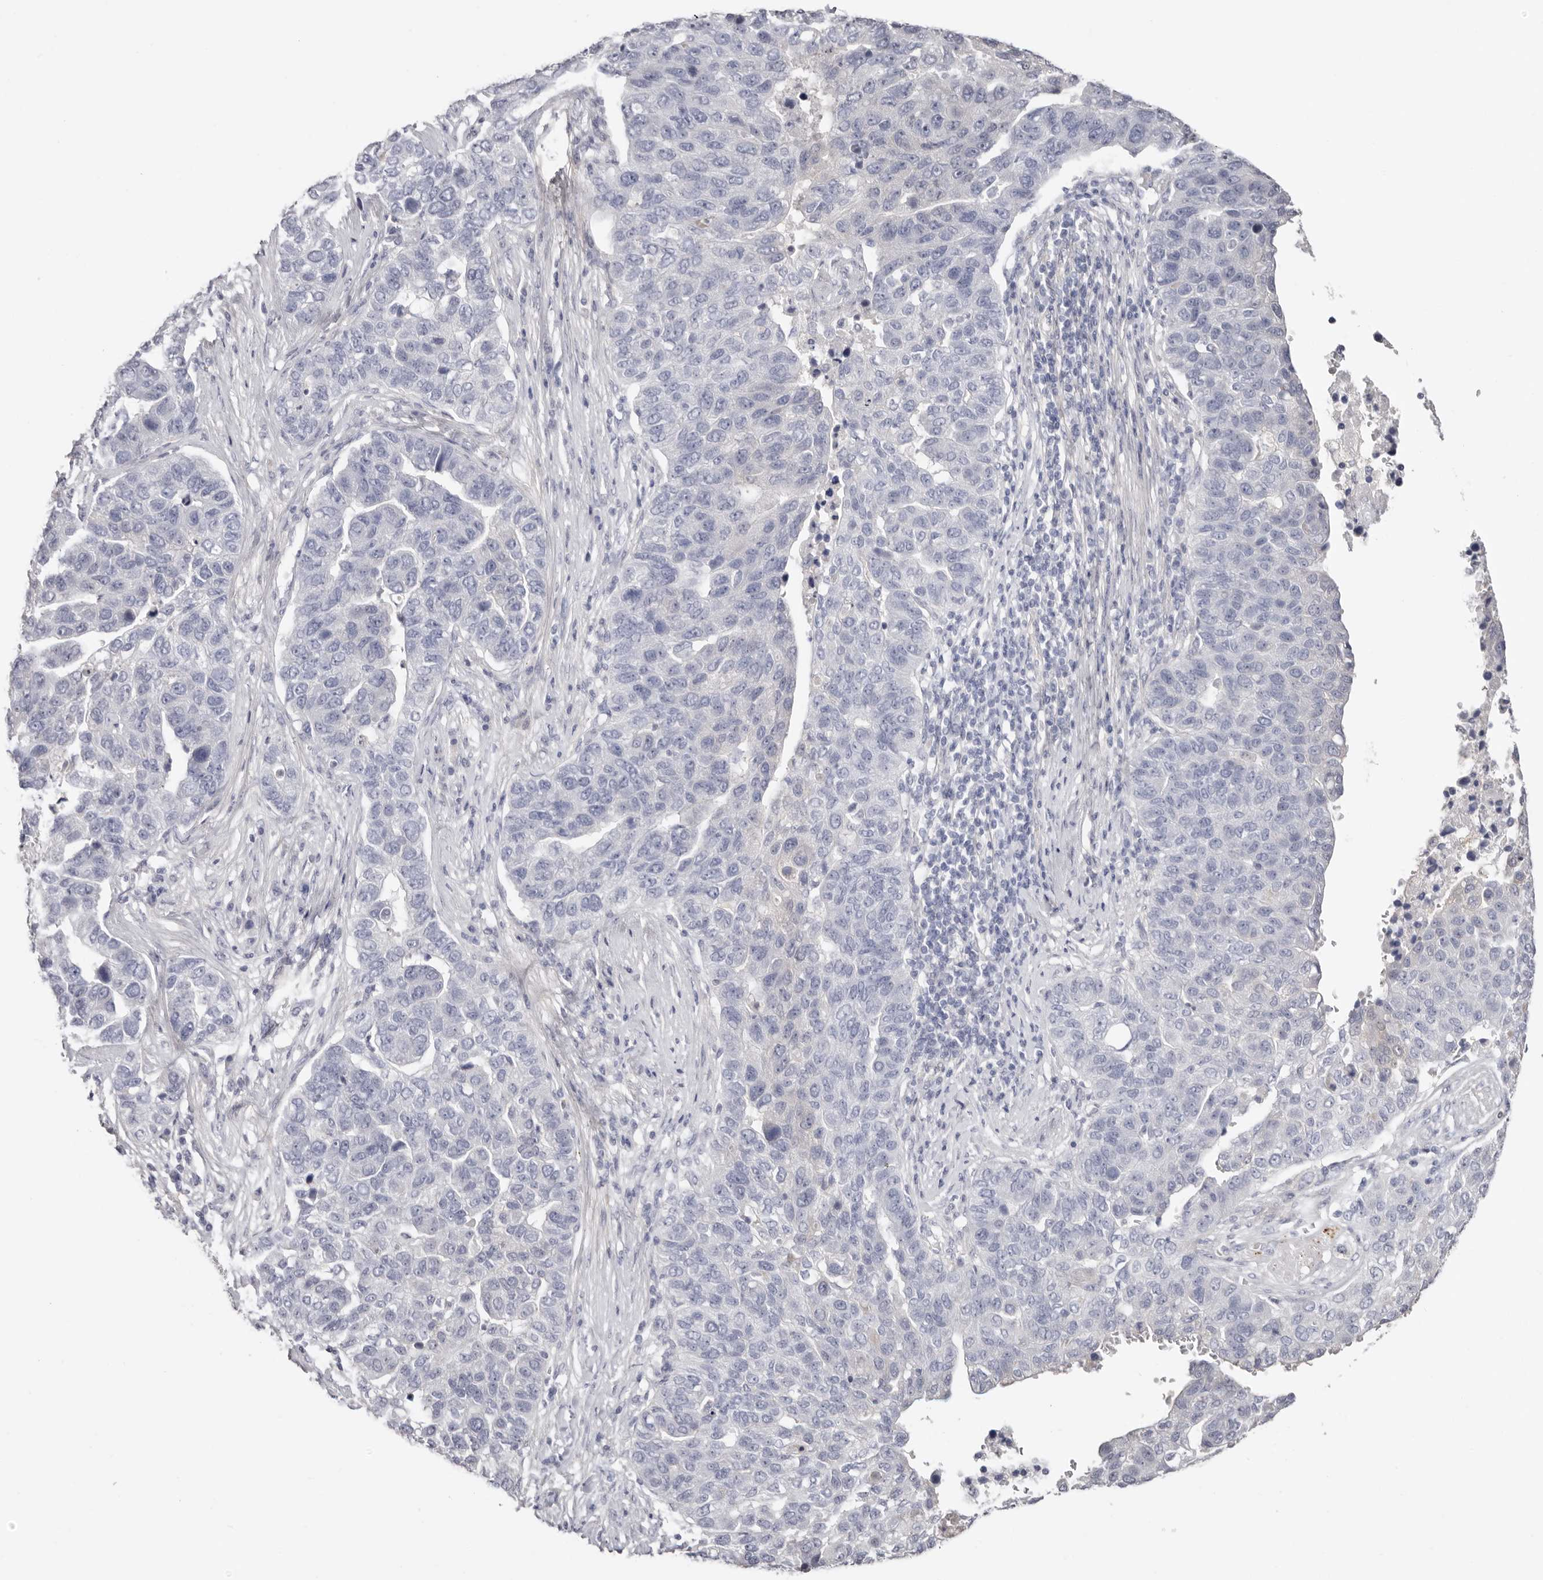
{"staining": {"intensity": "negative", "quantity": "none", "location": "none"}, "tissue": "pancreatic cancer", "cell_type": "Tumor cells", "image_type": "cancer", "snomed": [{"axis": "morphology", "description": "Adenocarcinoma, NOS"}, {"axis": "topography", "description": "Pancreas"}], "caption": "Immunohistochemical staining of human pancreatic cancer (adenocarcinoma) reveals no significant positivity in tumor cells.", "gene": "PKDCC", "patient": {"sex": "female", "age": 61}}